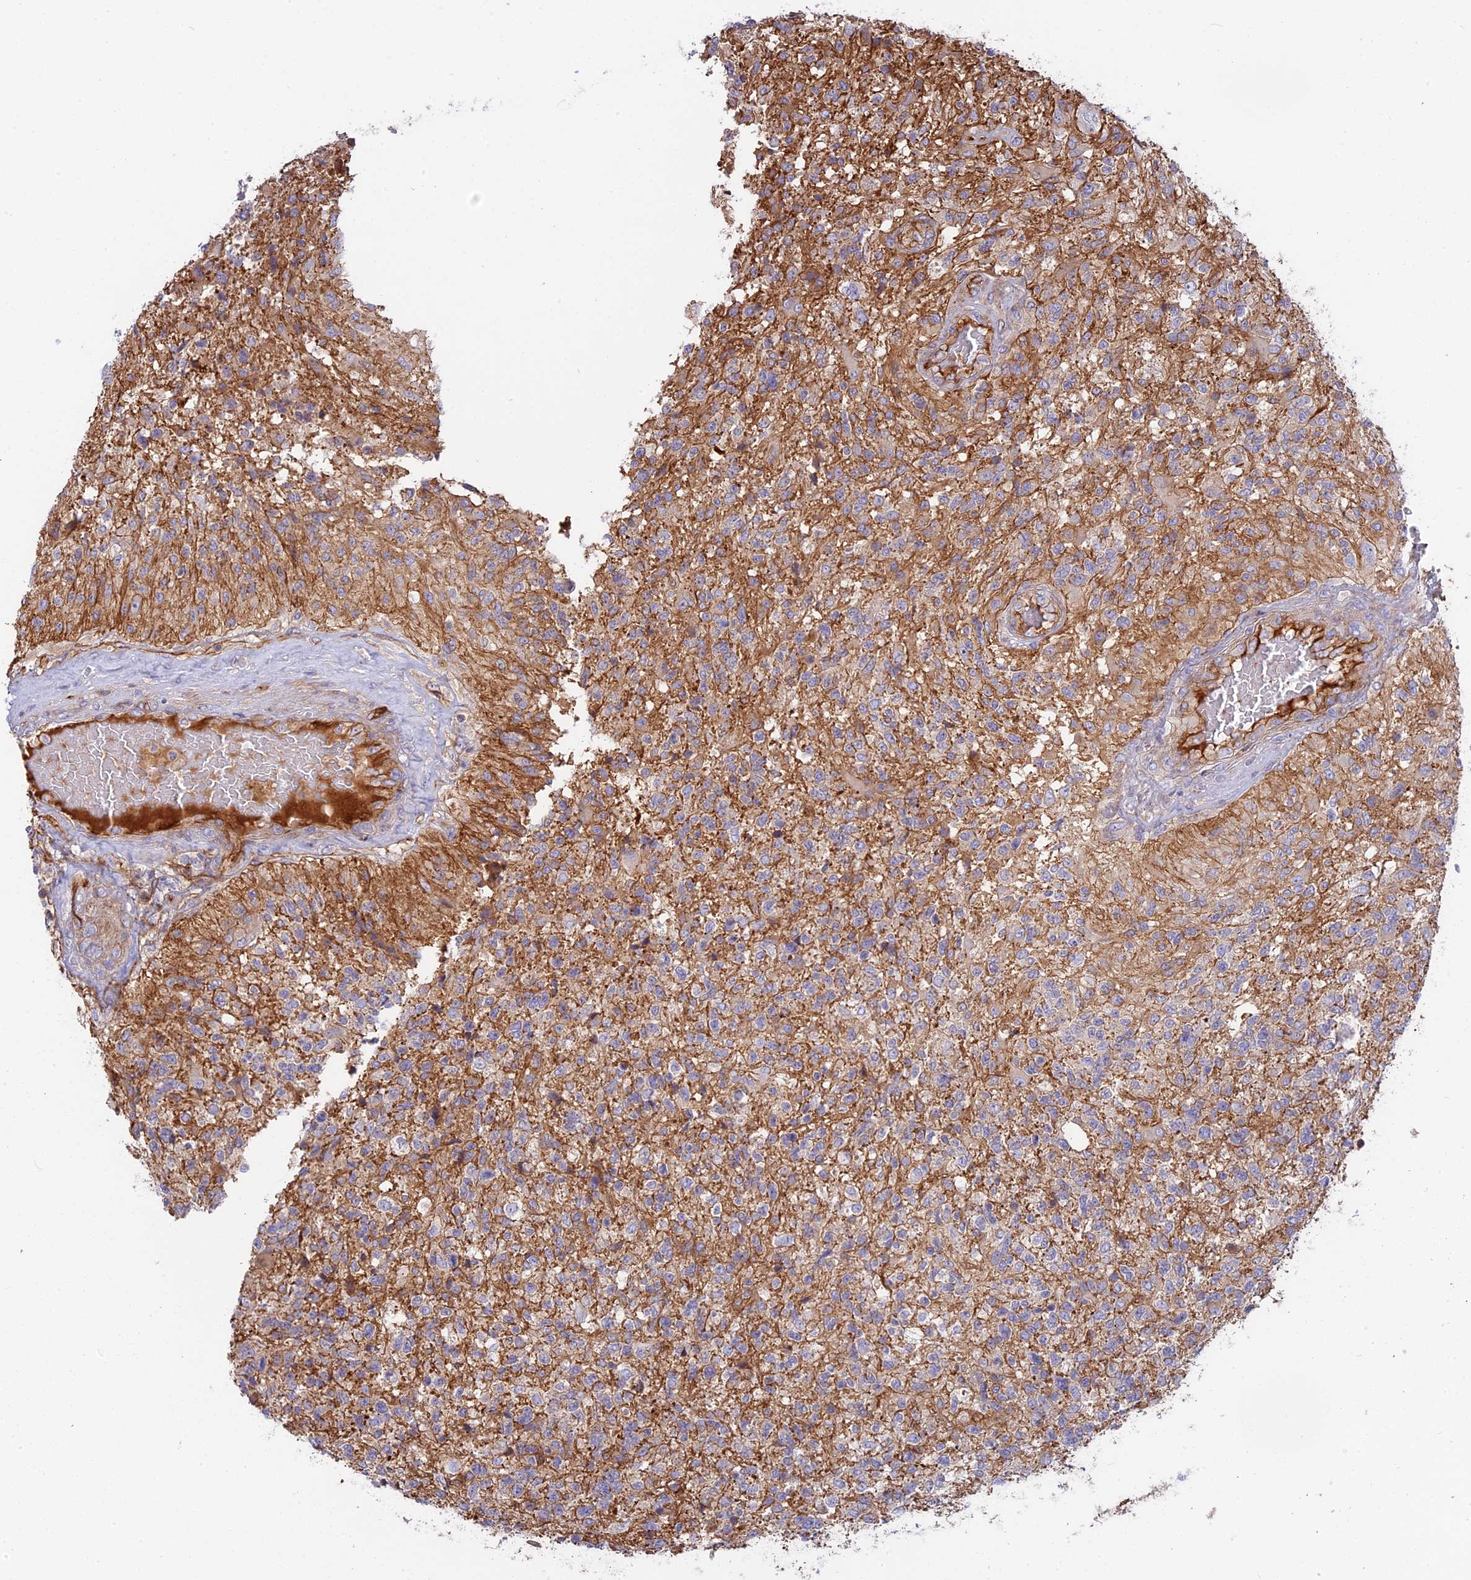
{"staining": {"intensity": "moderate", "quantity": "<25%", "location": "cytoplasmic/membranous"}, "tissue": "glioma", "cell_type": "Tumor cells", "image_type": "cancer", "snomed": [{"axis": "morphology", "description": "Glioma, malignant, High grade"}, {"axis": "topography", "description": "Brain"}], "caption": "IHC photomicrograph of human glioma stained for a protein (brown), which exhibits low levels of moderate cytoplasmic/membranous staining in approximately <25% of tumor cells.", "gene": "CNBD2", "patient": {"sex": "male", "age": 56}}